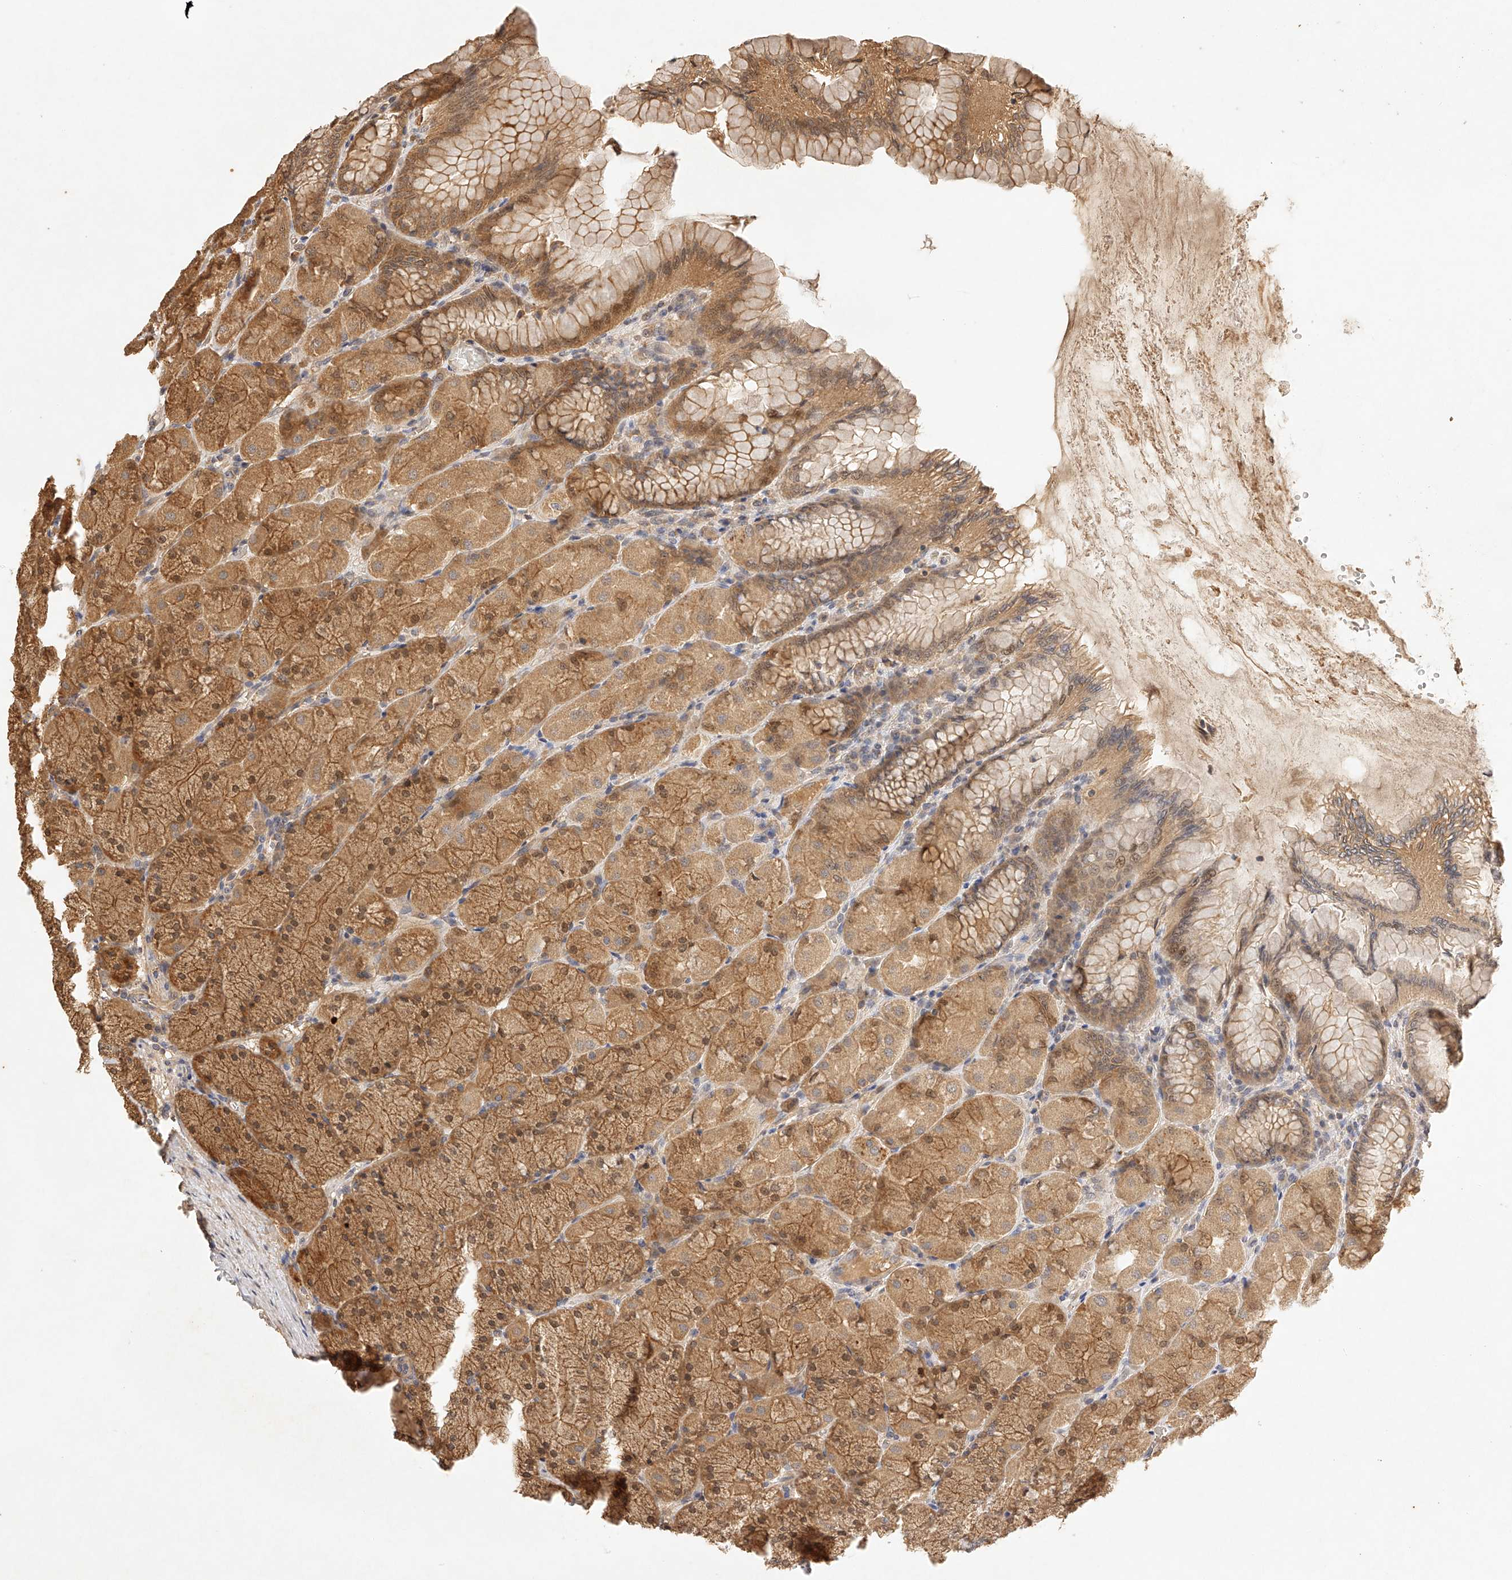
{"staining": {"intensity": "moderate", "quantity": ">75%", "location": "cytoplasmic/membranous,nuclear"}, "tissue": "stomach", "cell_type": "Glandular cells", "image_type": "normal", "snomed": [{"axis": "morphology", "description": "Normal tissue, NOS"}, {"axis": "topography", "description": "Stomach, upper"}], "caption": "High-magnification brightfield microscopy of normal stomach stained with DAB (brown) and counterstained with hematoxylin (blue). glandular cells exhibit moderate cytoplasmic/membranous,nuclear expression is present in approximately>75% of cells.", "gene": "NSMAF", "patient": {"sex": "female", "age": 56}}